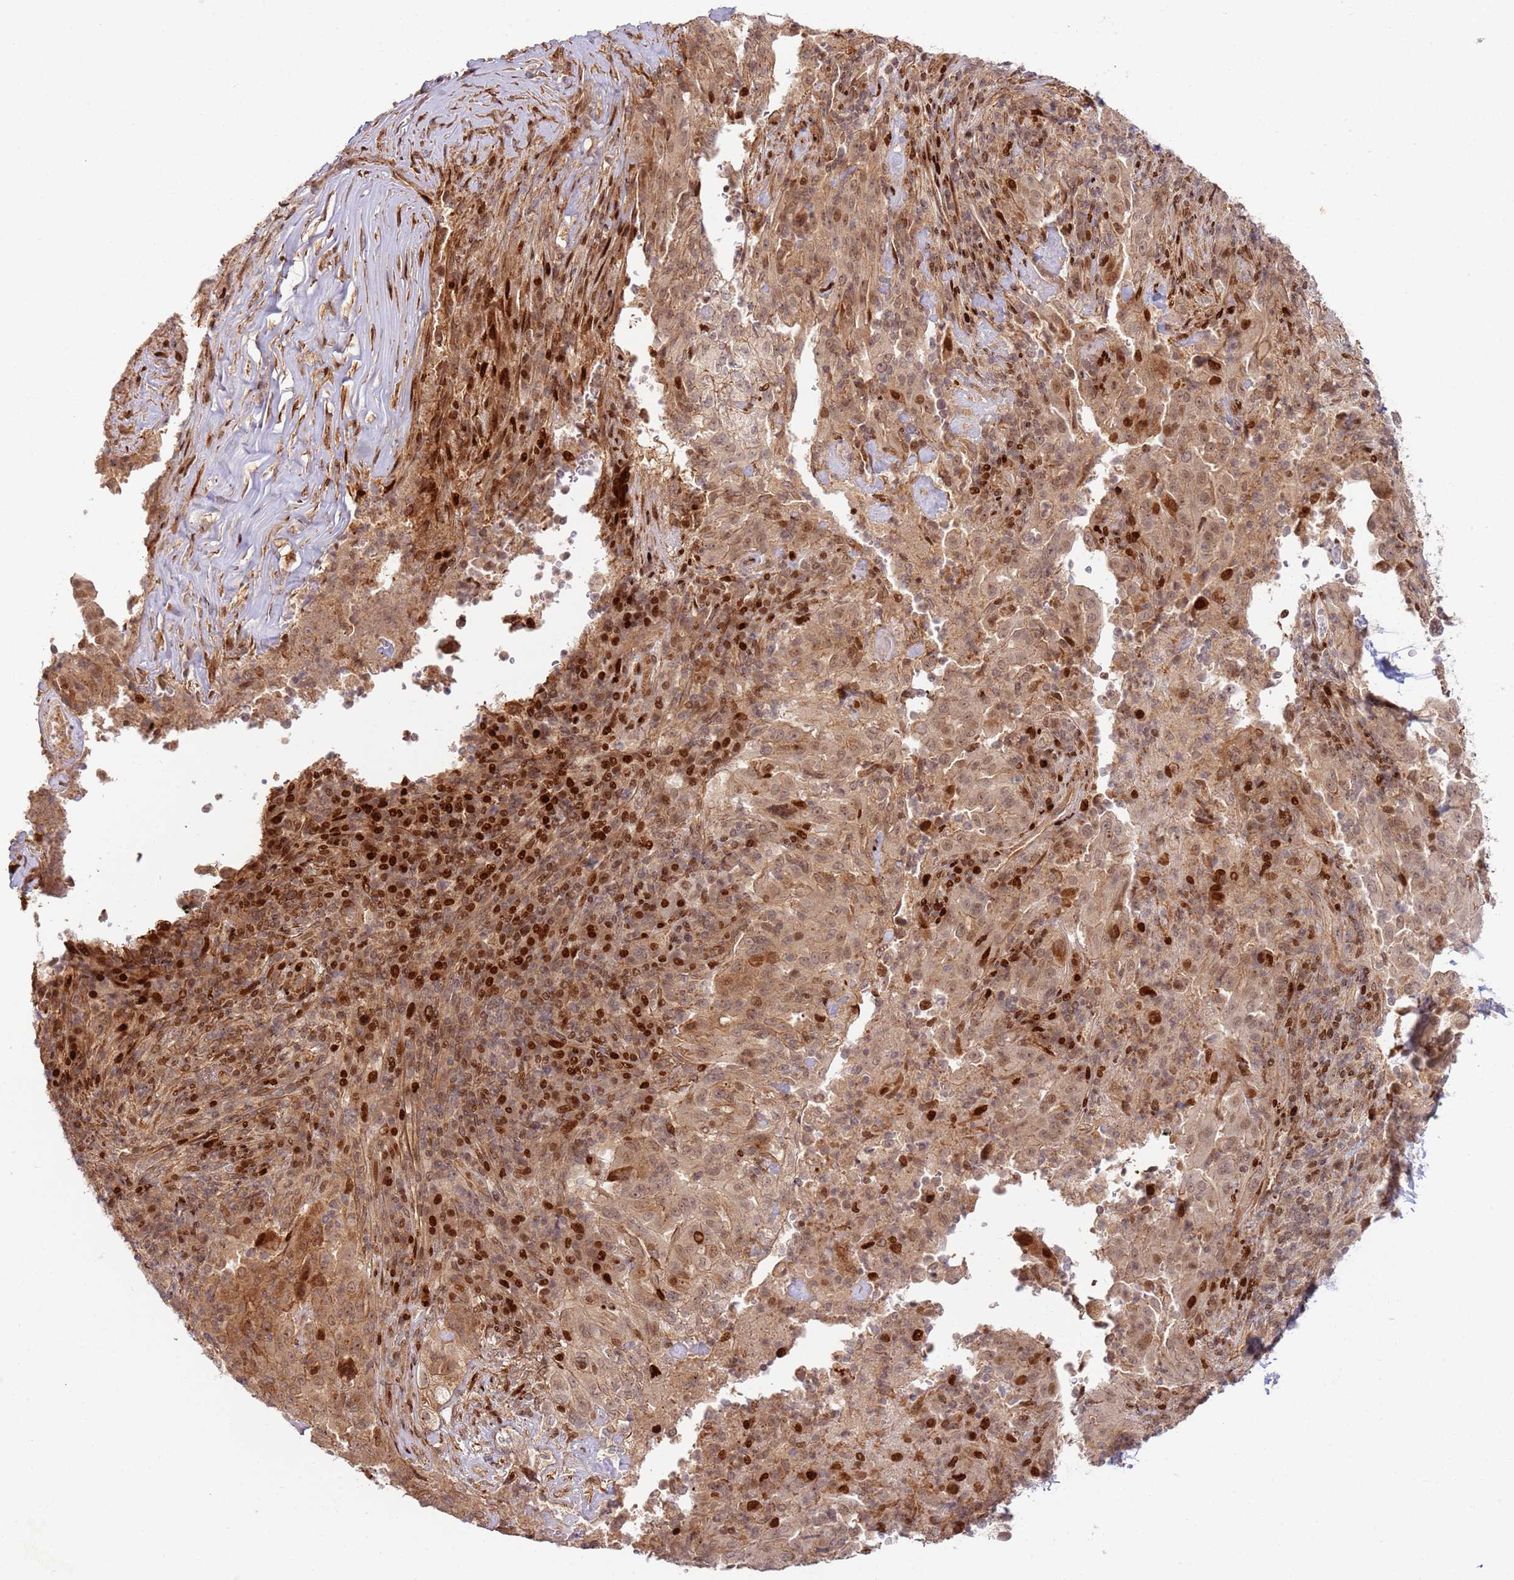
{"staining": {"intensity": "moderate", "quantity": ">75%", "location": "cytoplasmic/membranous,nuclear"}, "tissue": "pancreatic cancer", "cell_type": "Tumor cells", "image_type": "cancer", "snomed": [{"axis": "morphology", "description": "Adenocarcinoma, NOS"}, {"axis": "topography", "description": "Pancreas"}], "caption": "Immunohistochemistry micrograph of pancreatic adenocarcinoma stained for a protein (brown), which reveals medium levels of moderate cytoplasmic/membranous and nuclear positivity in approximately >75% of tumor cells.", "gene": "TMEM233", "patient": {"sex": "male", "age": 63}}